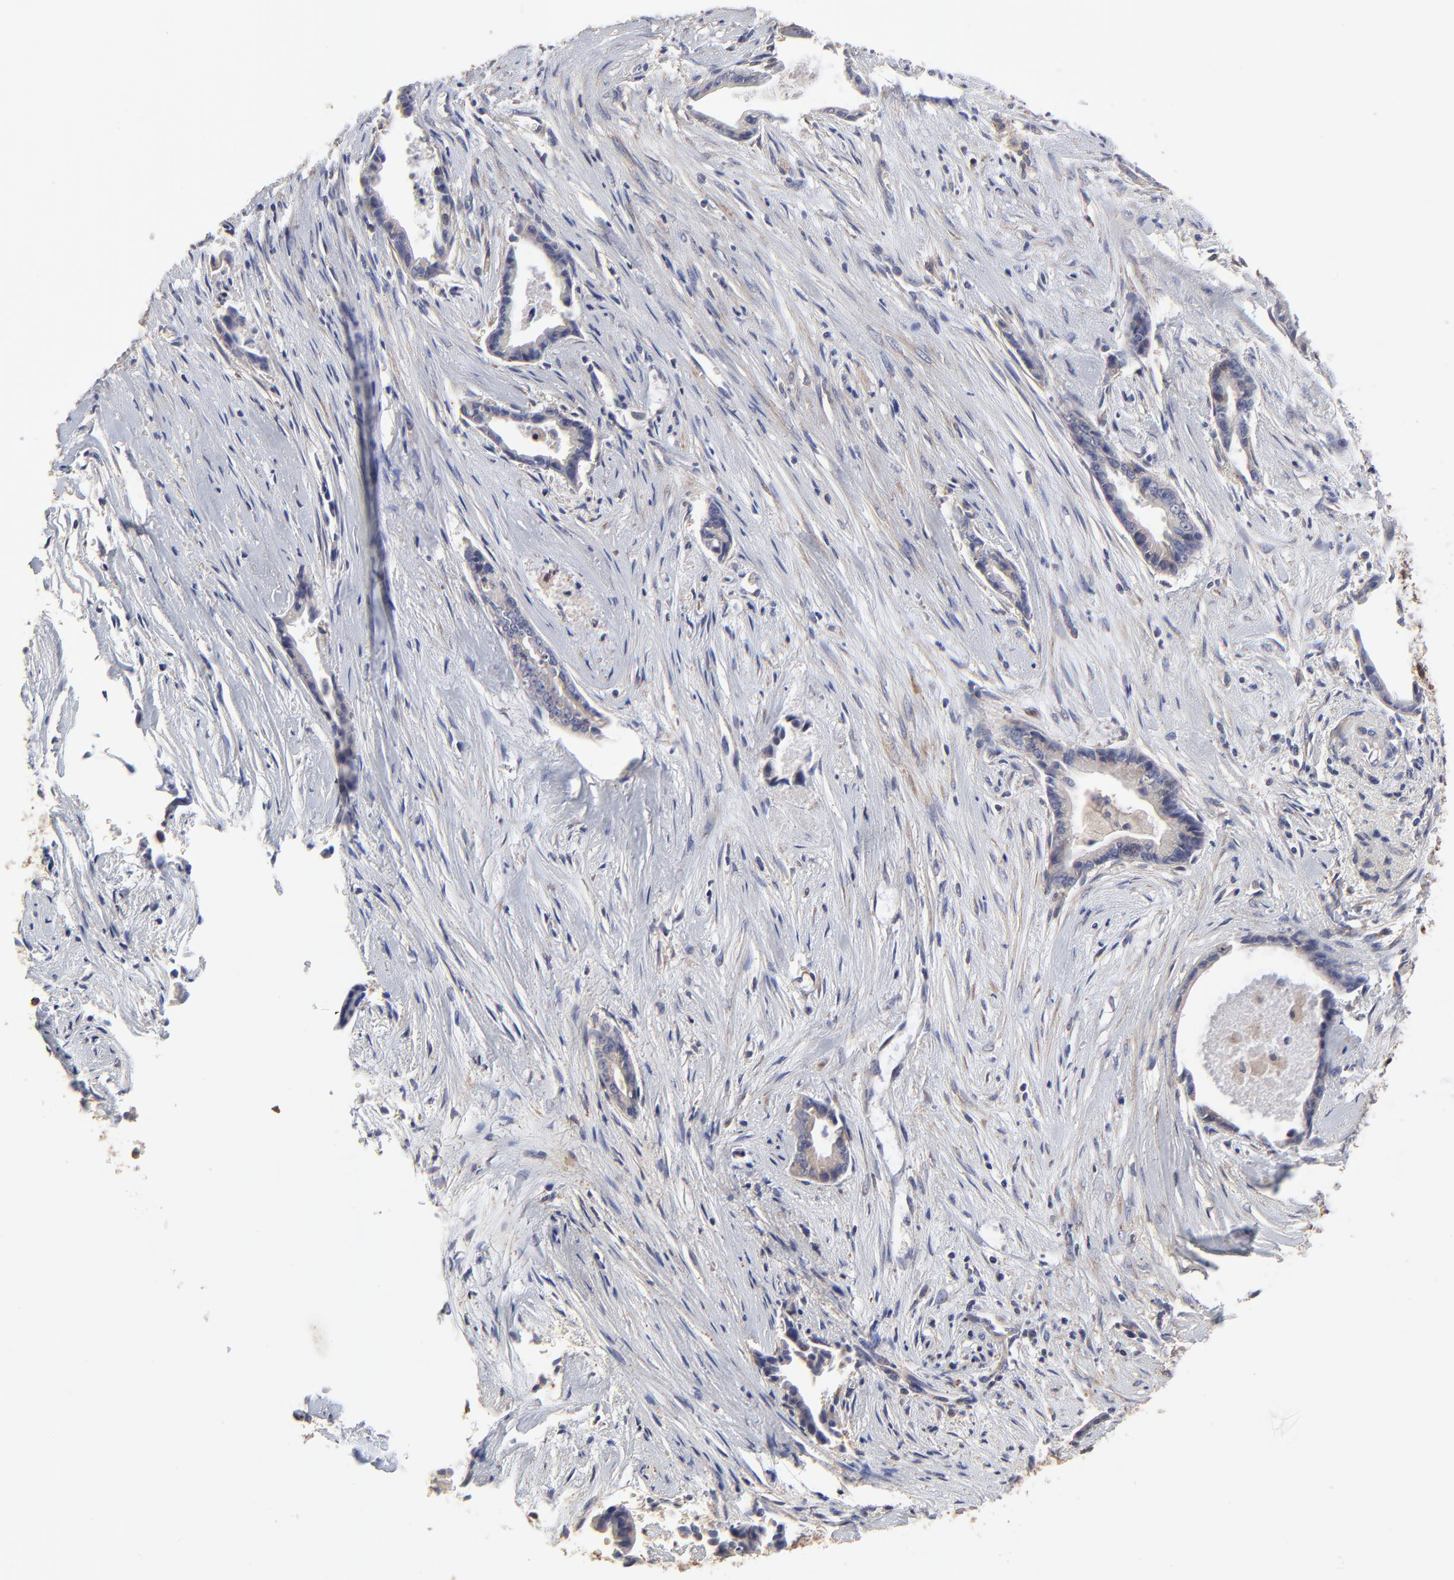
{"staining": {"intensity": "weak", "quantity": "<25%", "location": "cytoplasmic/membranous"}, "tissue": "liver cancer", "cell_type": "Tumor cells", "image_type": "cancer", "snomed": [{"axis": "morphology", "description": "Cholangiocarcinoma"}, {"axis": "topography", "description": "Liver"}], "caption": "There is no significant staining in tumor cells of liver cholangiocarcinoma.", "gene": "ELP2", "patient": {"sex": "female", "age": 55}}